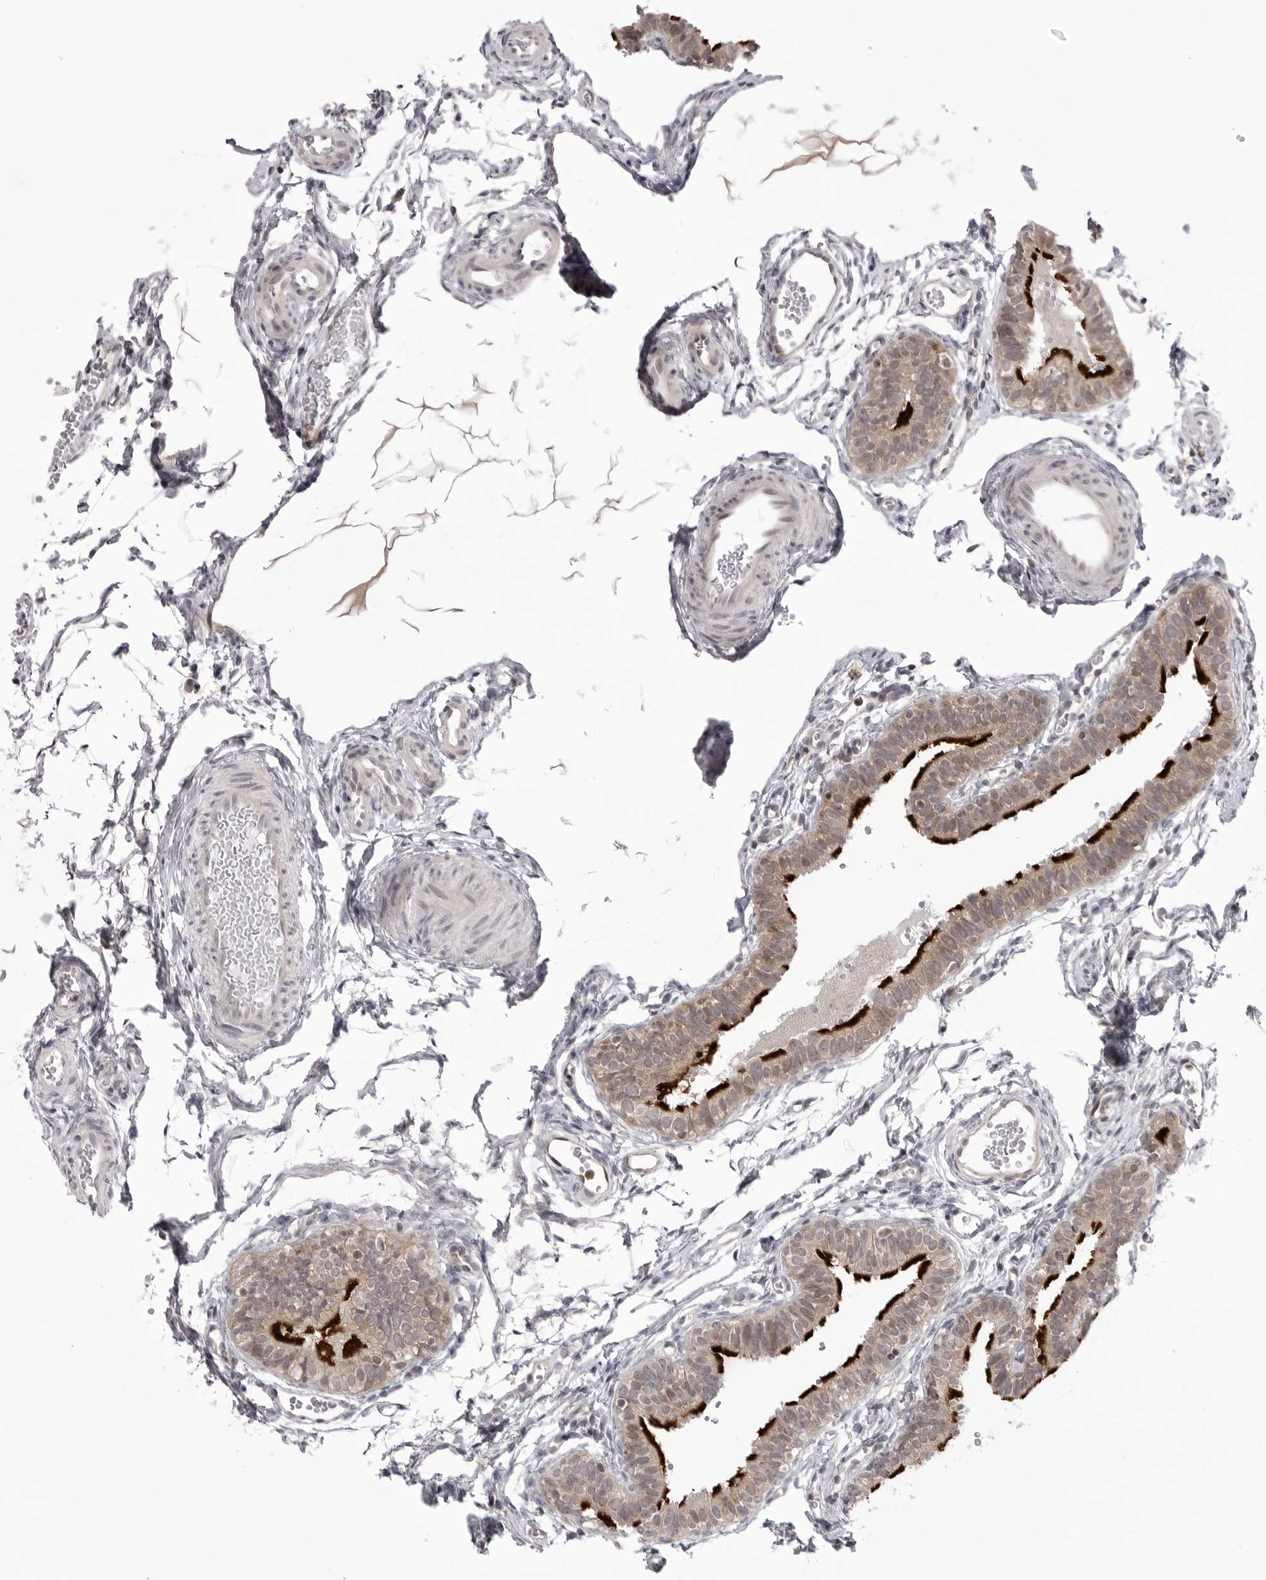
{"staining": {"intensity": "strong", "quantity": "25%-75%", "location": "cytoplasmic/membranous"}, "tissue": "fallopian tube", "cell_type": "Glandular cells", "image_type": "normal", "snomed": [{"axis": "morphology", "description": "Normal tissue, NOS"}, {"axis": "topography", "description": "Fallopian tube"}, {"axis": "topography", "description": "Placenta"}], "caption": "Benign fallopian tube reveals strong cytoplasmic/membranous staining in approximately 25%-75% of glandular cells (brown staining indicates protein expression, while blue staining denotes nuclei)..", "gene": "PTK2B", "patient": {"sex": "female", "age": 34}}